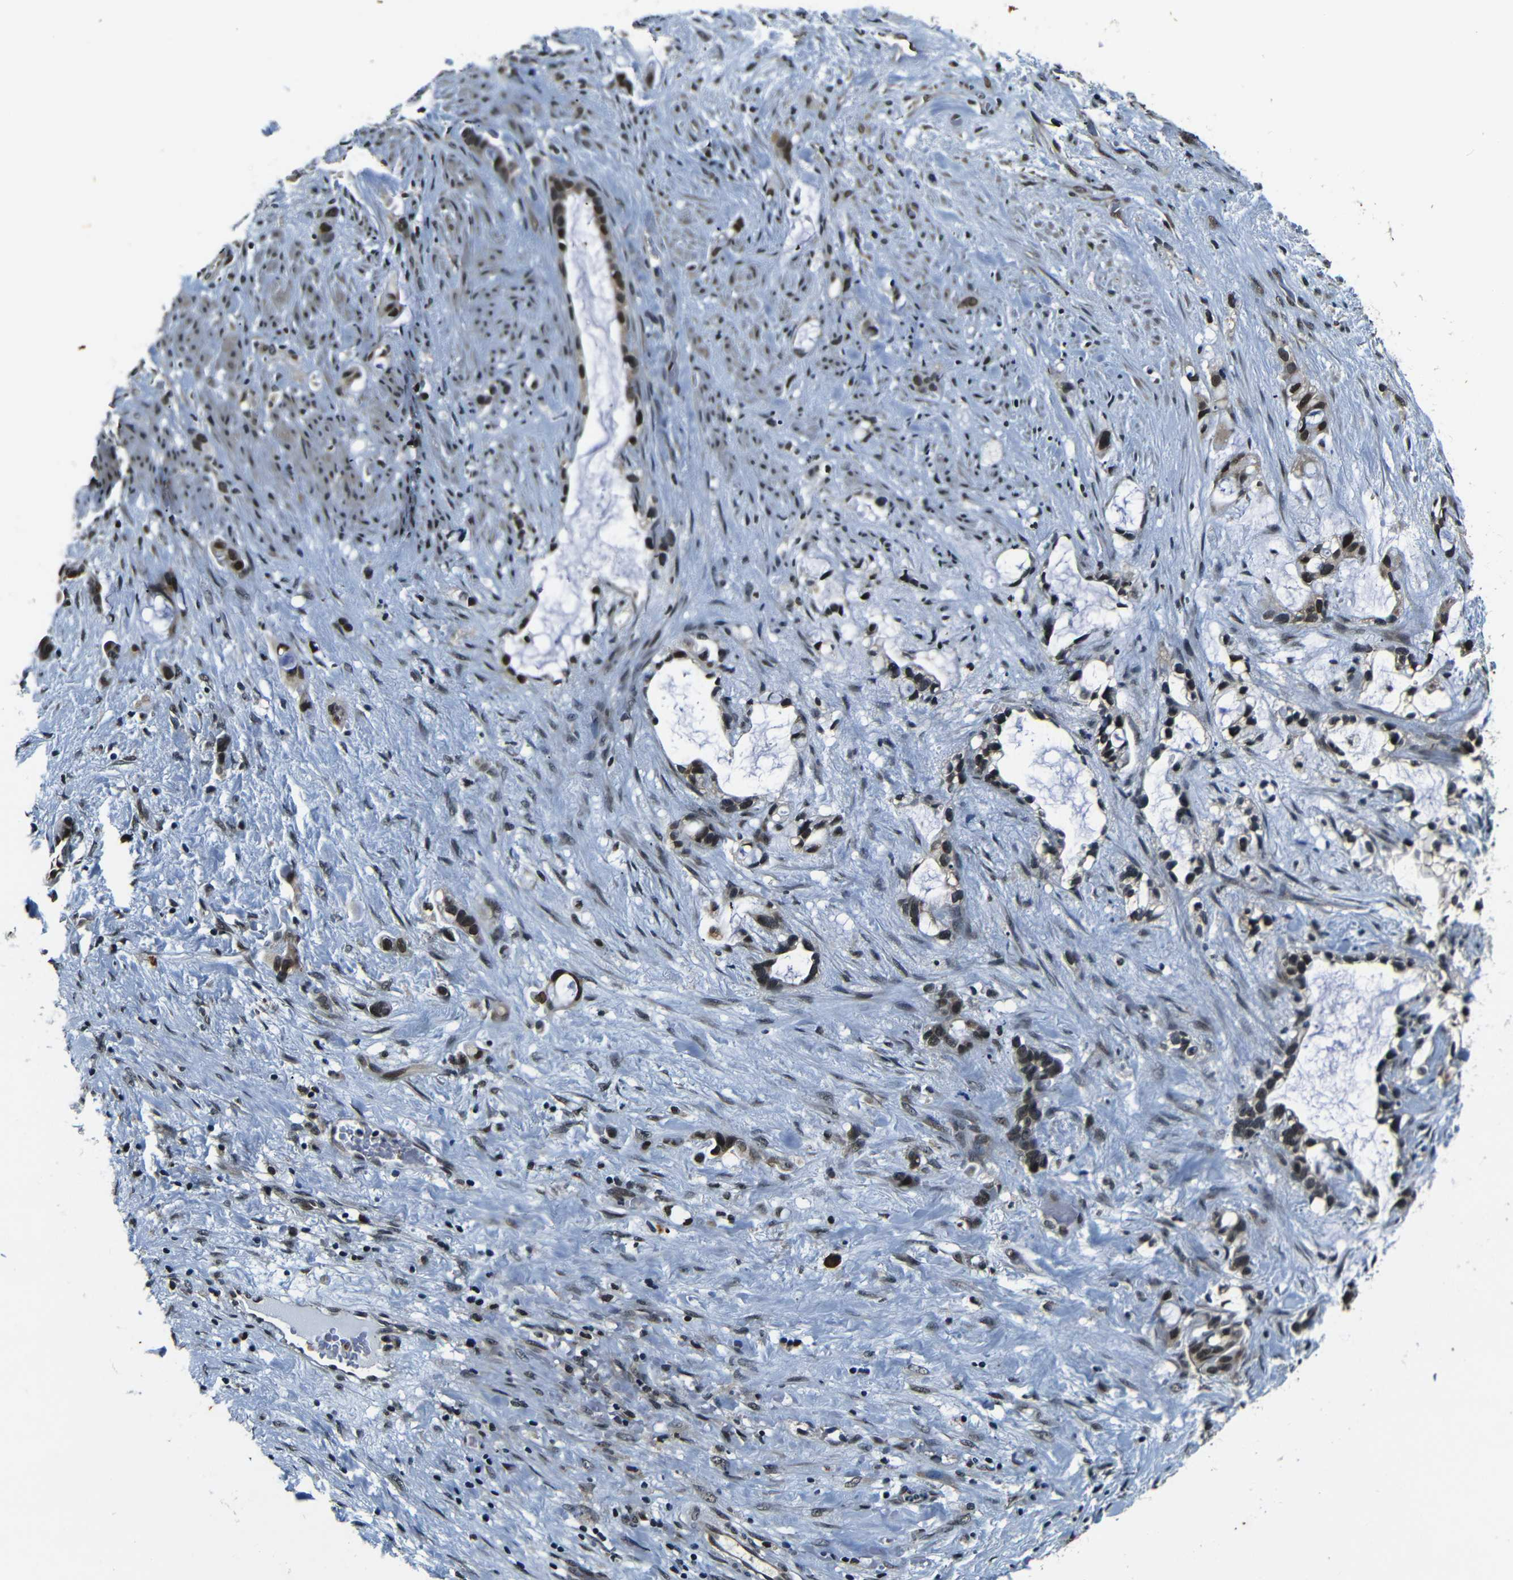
{"staining": {"intensity": "strong", "quantity": ">75%", "location": "nuclear"}, "tissue": "liver cancer", "cell_type": "Tumor cells", "image_type": "cancer", "snomed": [{"axis": "morphology", "description": "Cholangiocarcinoma"}, {"axis": "topography", "description": "Liver"}], "caption": "A high amount of strong nuclear positivity is seen in about >75% of tumor cells in liver cholangiocarcinoma tissue. The protein is stained brown, and the nuclei are stained in blue (DAB IHC with brightfield microscopy, high magnification).", "gene": "FOXD4", "patient": {"sex": "female", "age": 65}}